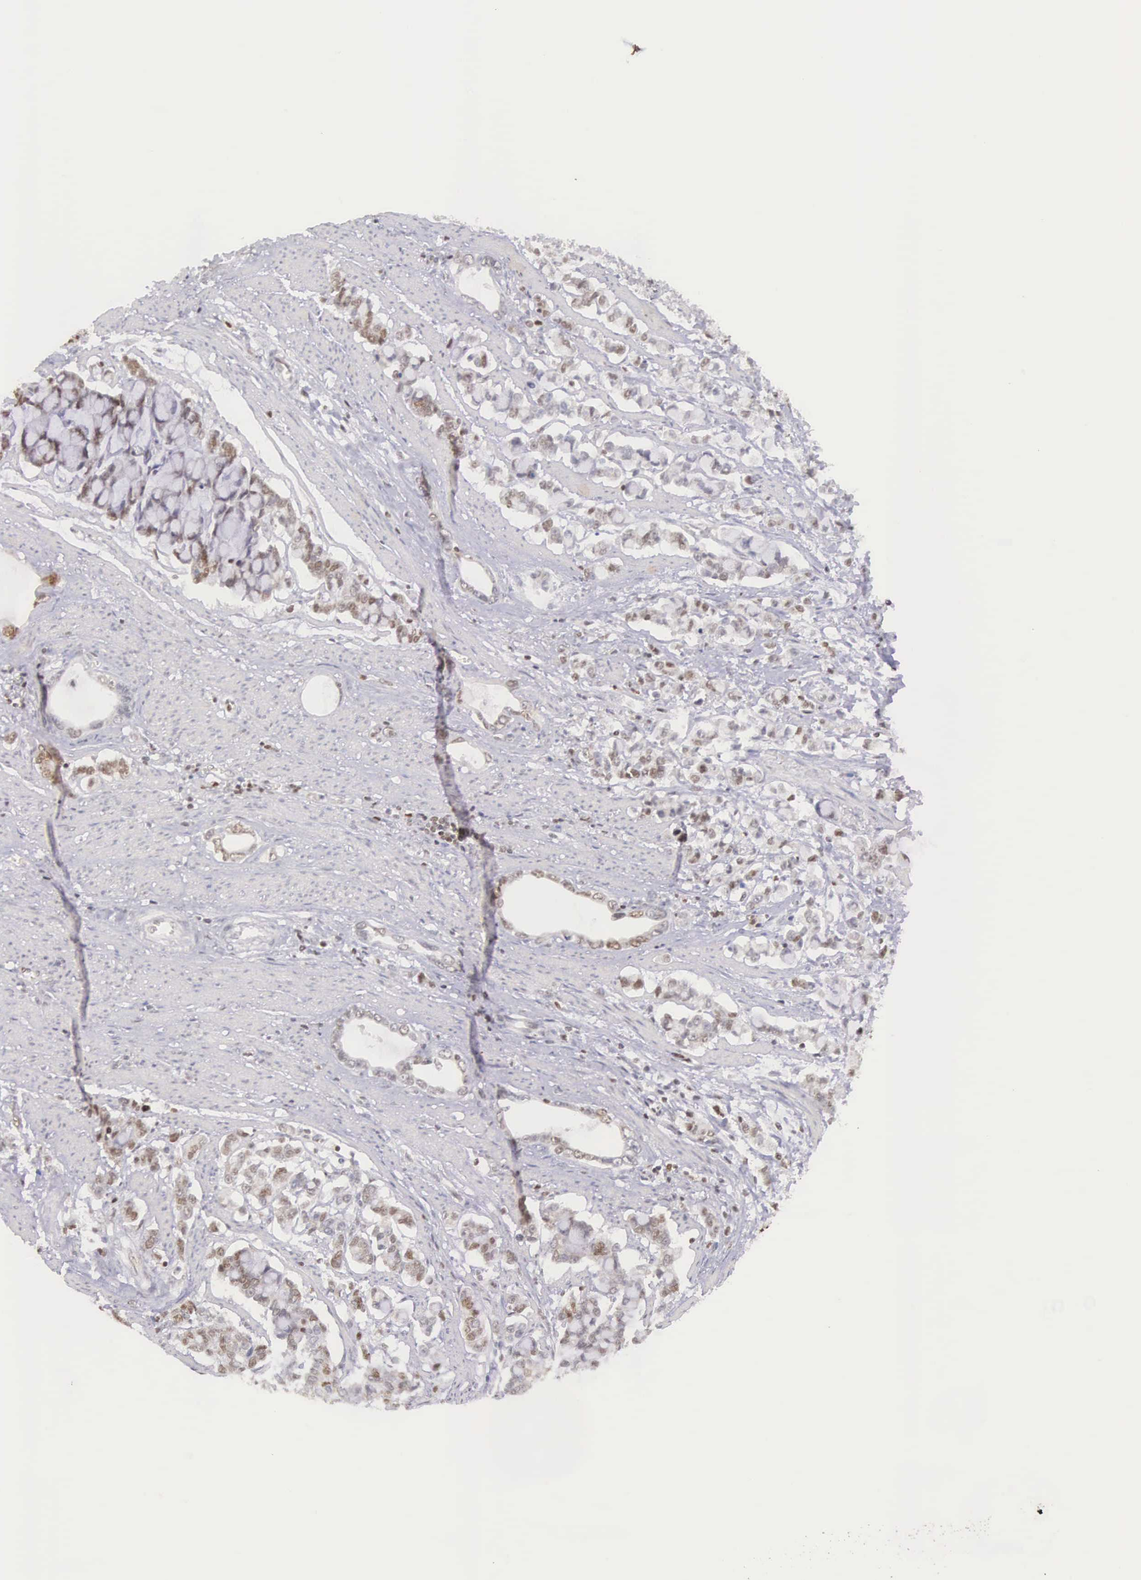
{"staining": {"intensity": "moderate", "quantity": "25%-75%", "location": "nuclear"}, "tissue": "stomach cancer", "cell_type": "Tumor cells", "image_type": "cancer", "snomed": [{"axis": "morphology", "description": "Adenocarcinoma, NOS"}, {"axis": "topography", "description": "Stomach"}], "caption": "Adenocarcinoma (stomach) stained for a protein shows moderate nuclear positivity in tumor cells.", "gene": "VRK1", "patient": {"sex": "male", "age": 78}}